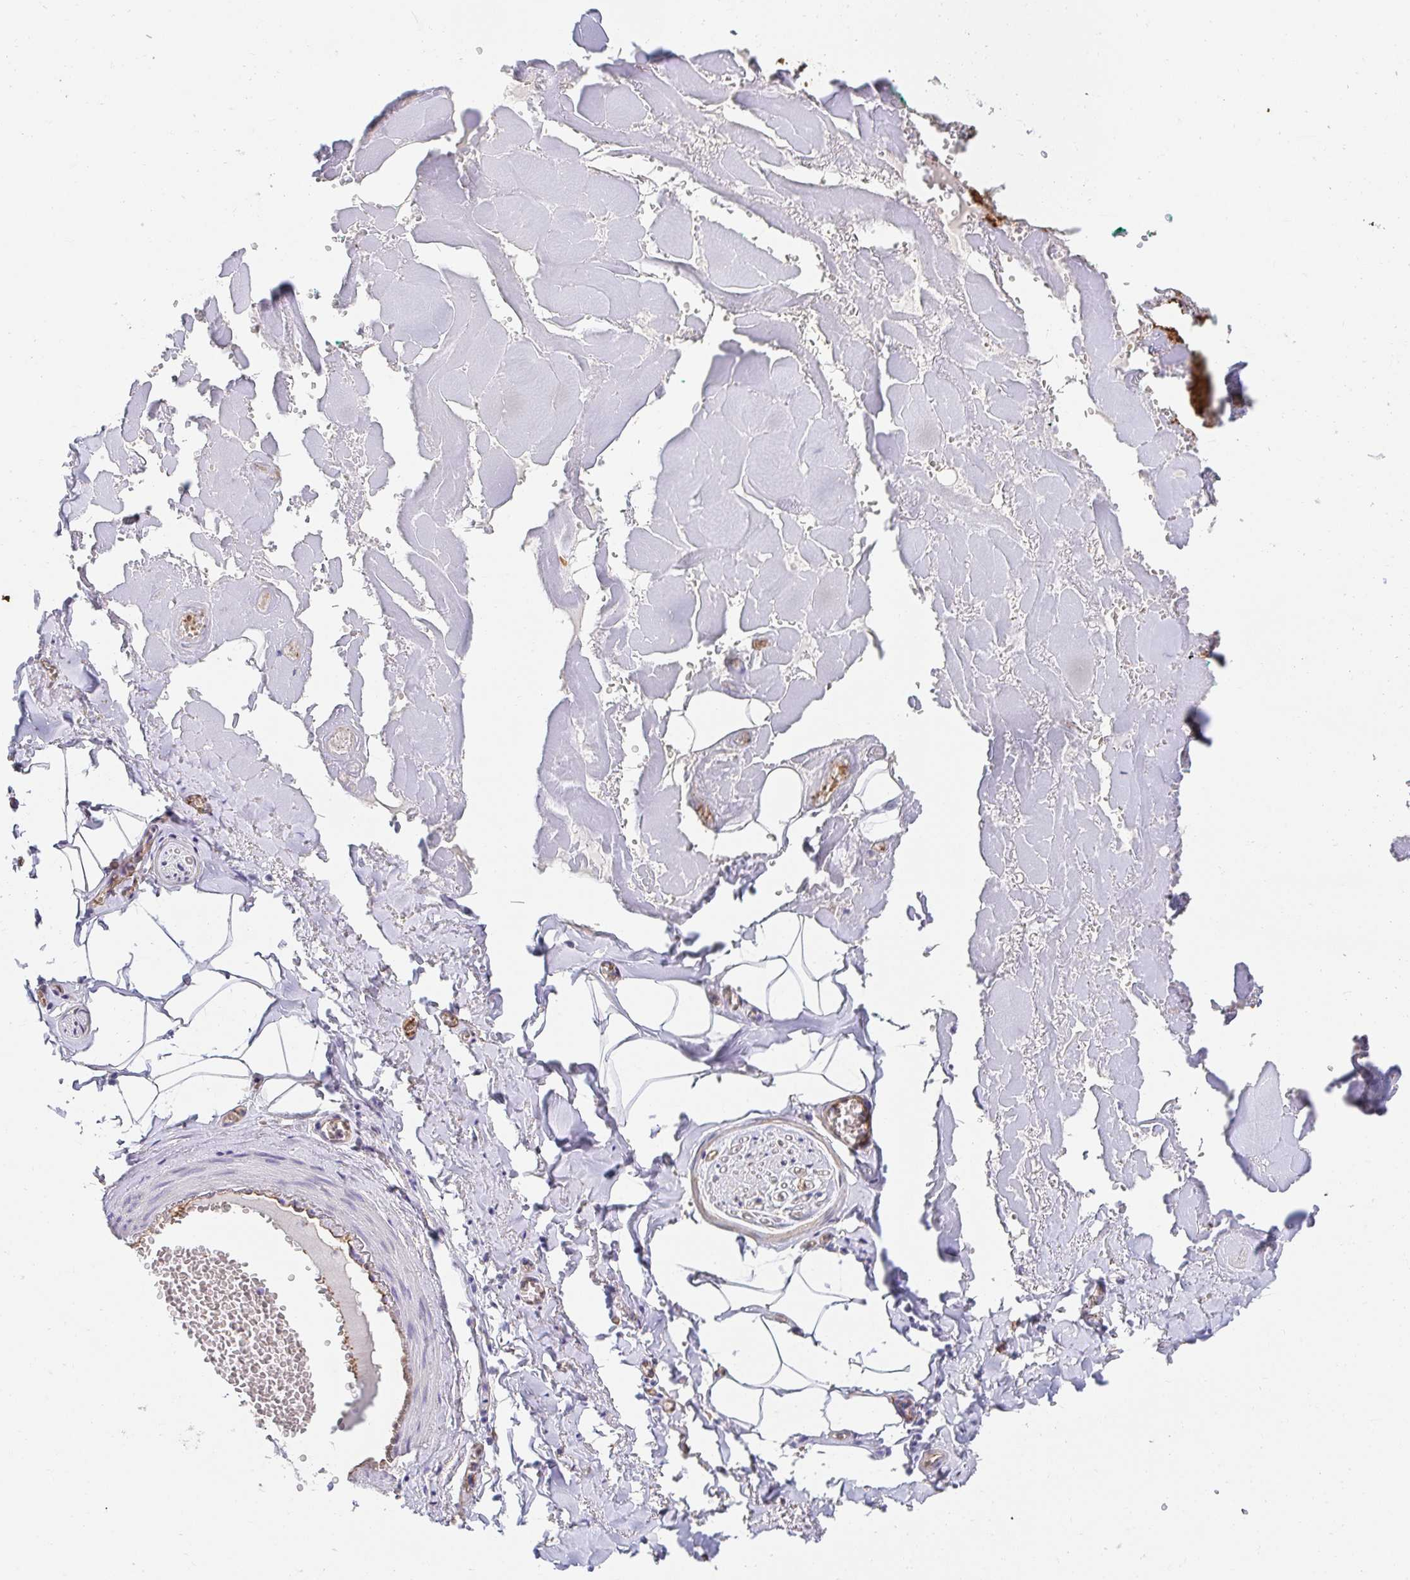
{"staining": {"intensity": "negative", "quantity": "none", "location": "none"}, "tissue": "adipose tissue", "cell_type": "Adipocytes", "image_type": "normal", "snomed": [{"axis": "morphology", "description": "Normal tissue, NOS"}, {"axis": "topography", "description": "Vulva"}, {"axis": "topography", "description": "Peripheral nerve tissue"}], "caption": "High magnification brightfield microscopy of normal adipose tissue stained with DAB (3,3'-diaminobenzidine) (brown) and counterstained with hematoxylin (blue): adipocytes show no significant positivity.", "gene": "CTTN", "patient": {"sex": "female", "age": 66}}